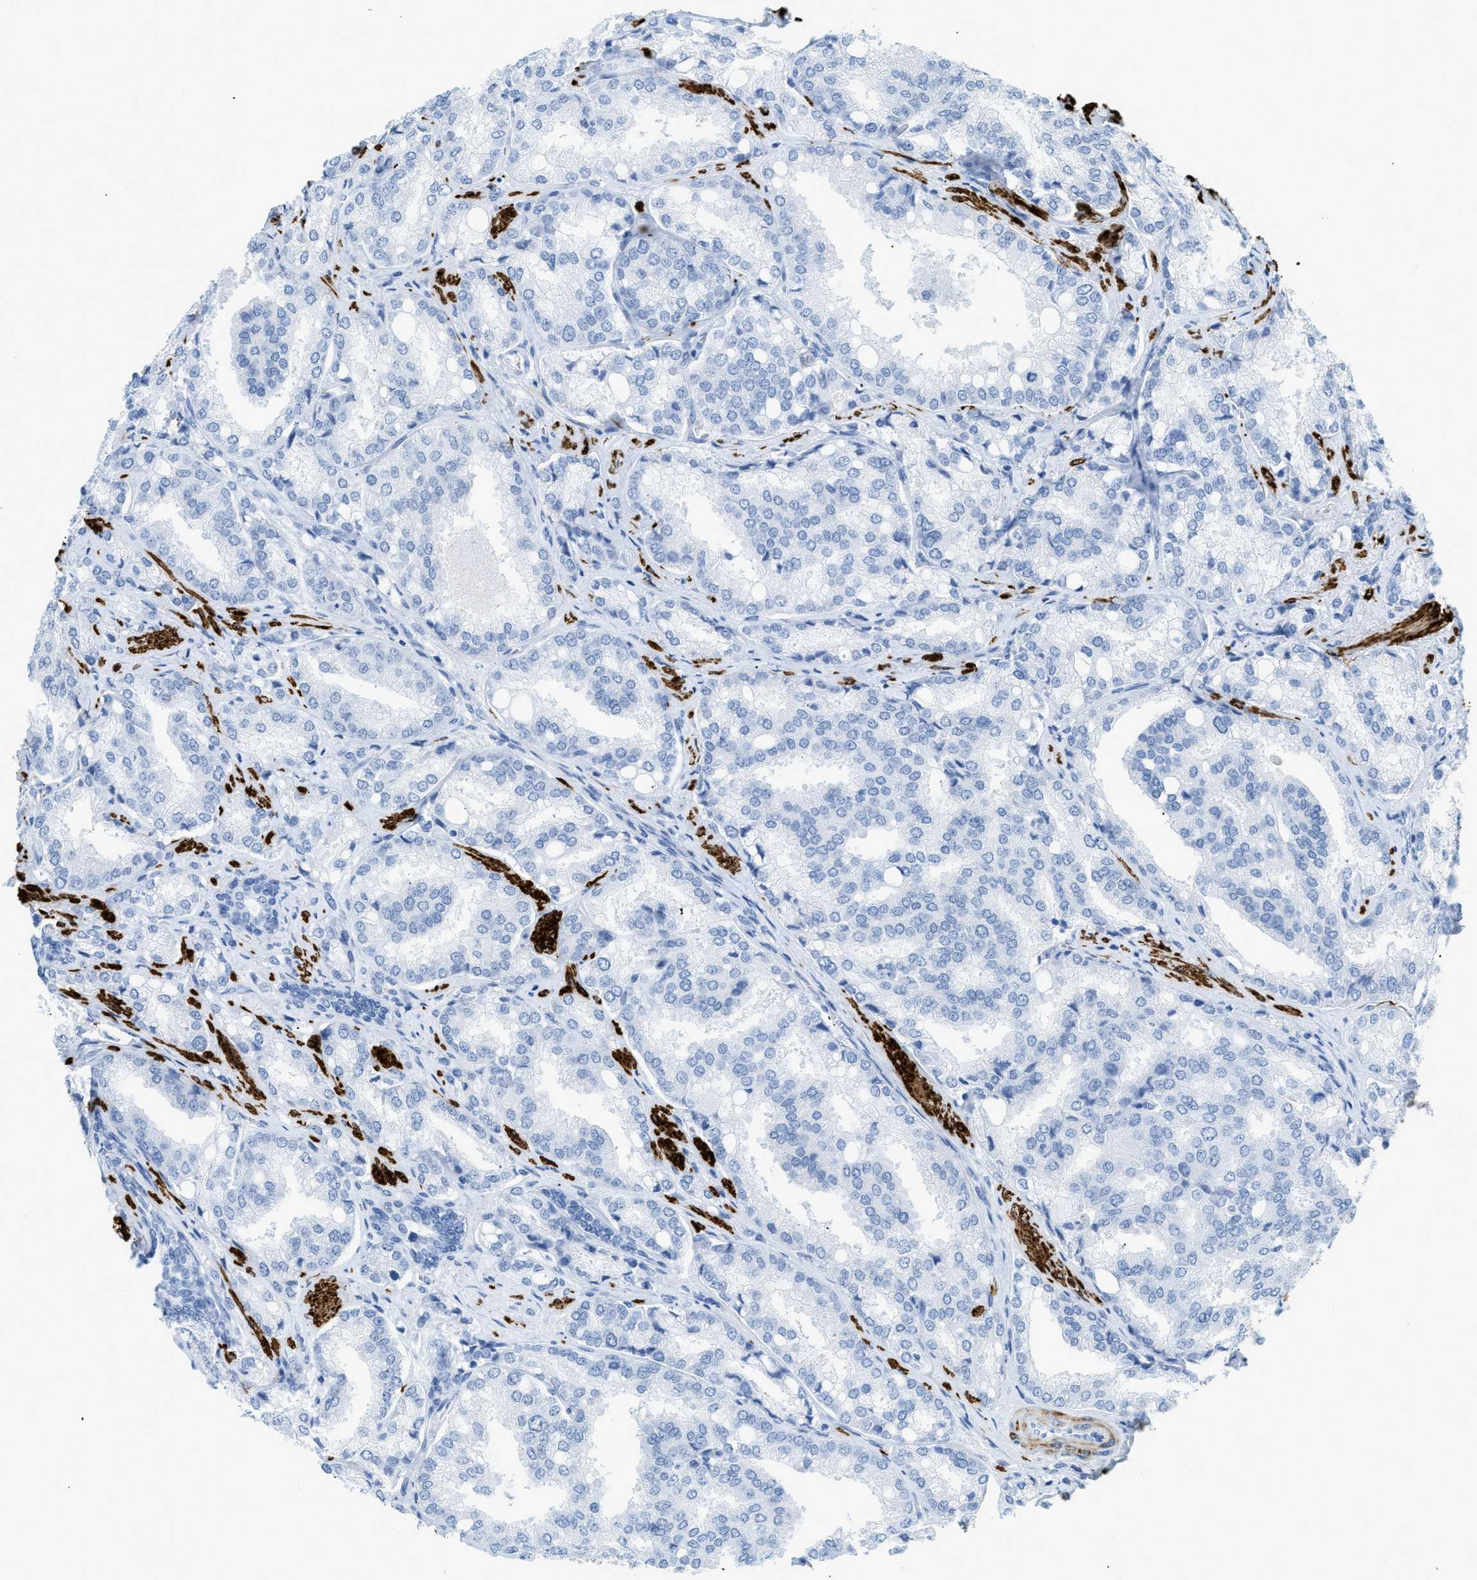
{"staining": {"intensity": "negative", "quantity": "none", "location": "none"}, "tissue": "prostate cancer", "cell_type": "Tumor cells", "image_type": "cancer", "snomed": [{"axis": "morphology", "description": "Adenocarcinoma, High grade"}, {"axis": "topography", "description": "Prostate"}], "caption": "IHC image of prostate high-grade adenocarcinoma stained for a protein (brown), which displays no expression in tumor cells.", "gene": "DES", "patient": {"sex": "male", "age": 50}}